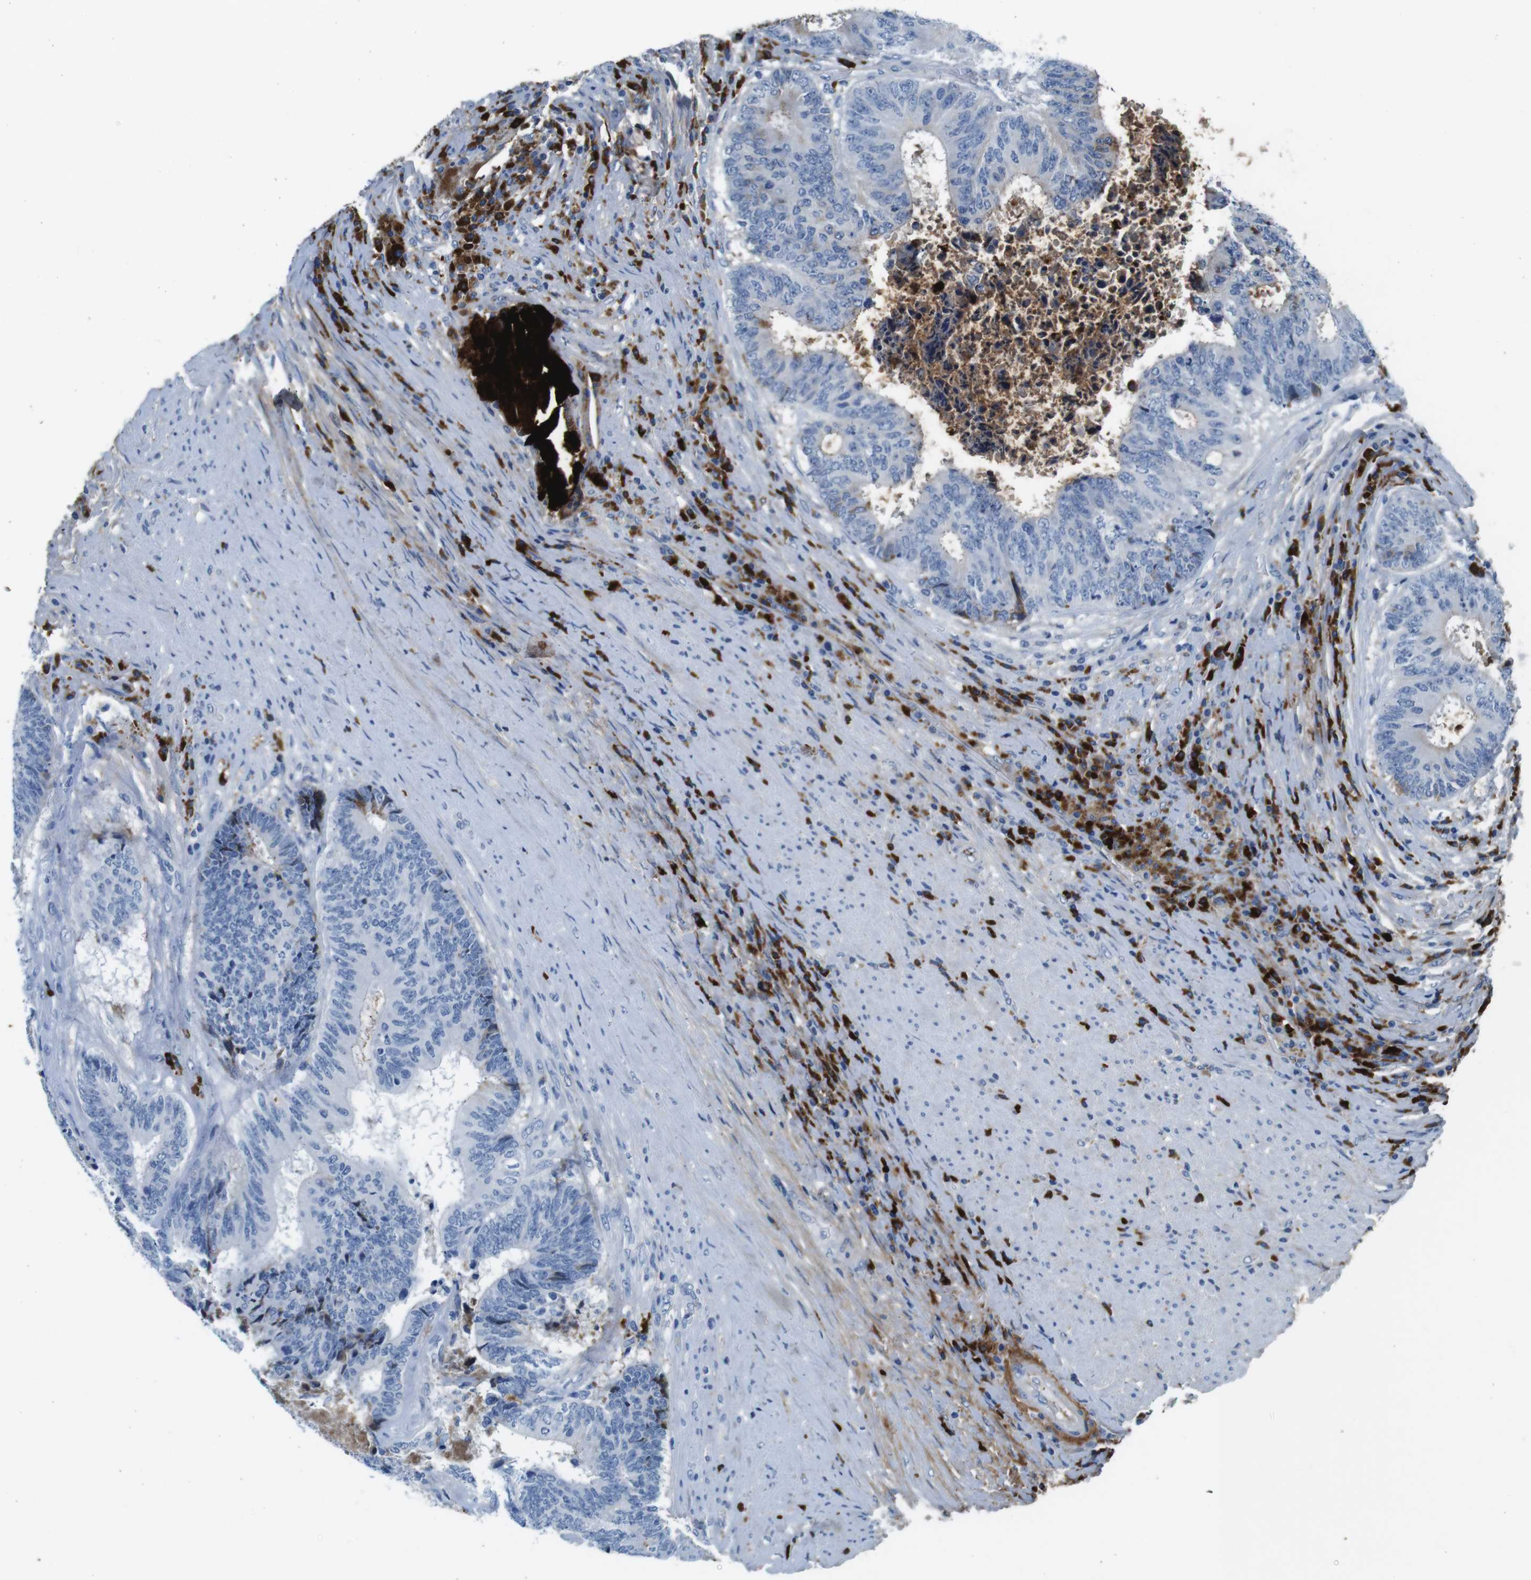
{"staining": {"intensity": "negative", "quantity": "none", "location": "none"}, "tissue": "colorectal cancer", "cell_type": "Tumor cells", "image_type": "cancer", "snomed": [{"axis": "morphology", "description": "Adenocarcinoma, NOS"}, {"axis": "topography", "description": "Rectum"}], "caption": "High power microscopy histopathology image of an immunohistochemistry (IHC) photomicrograph of colorectal cancer, revealing no significant positivity in tumor cells.", "gene": "IGKC", "patient": {"sex": "male", "age": 72}}